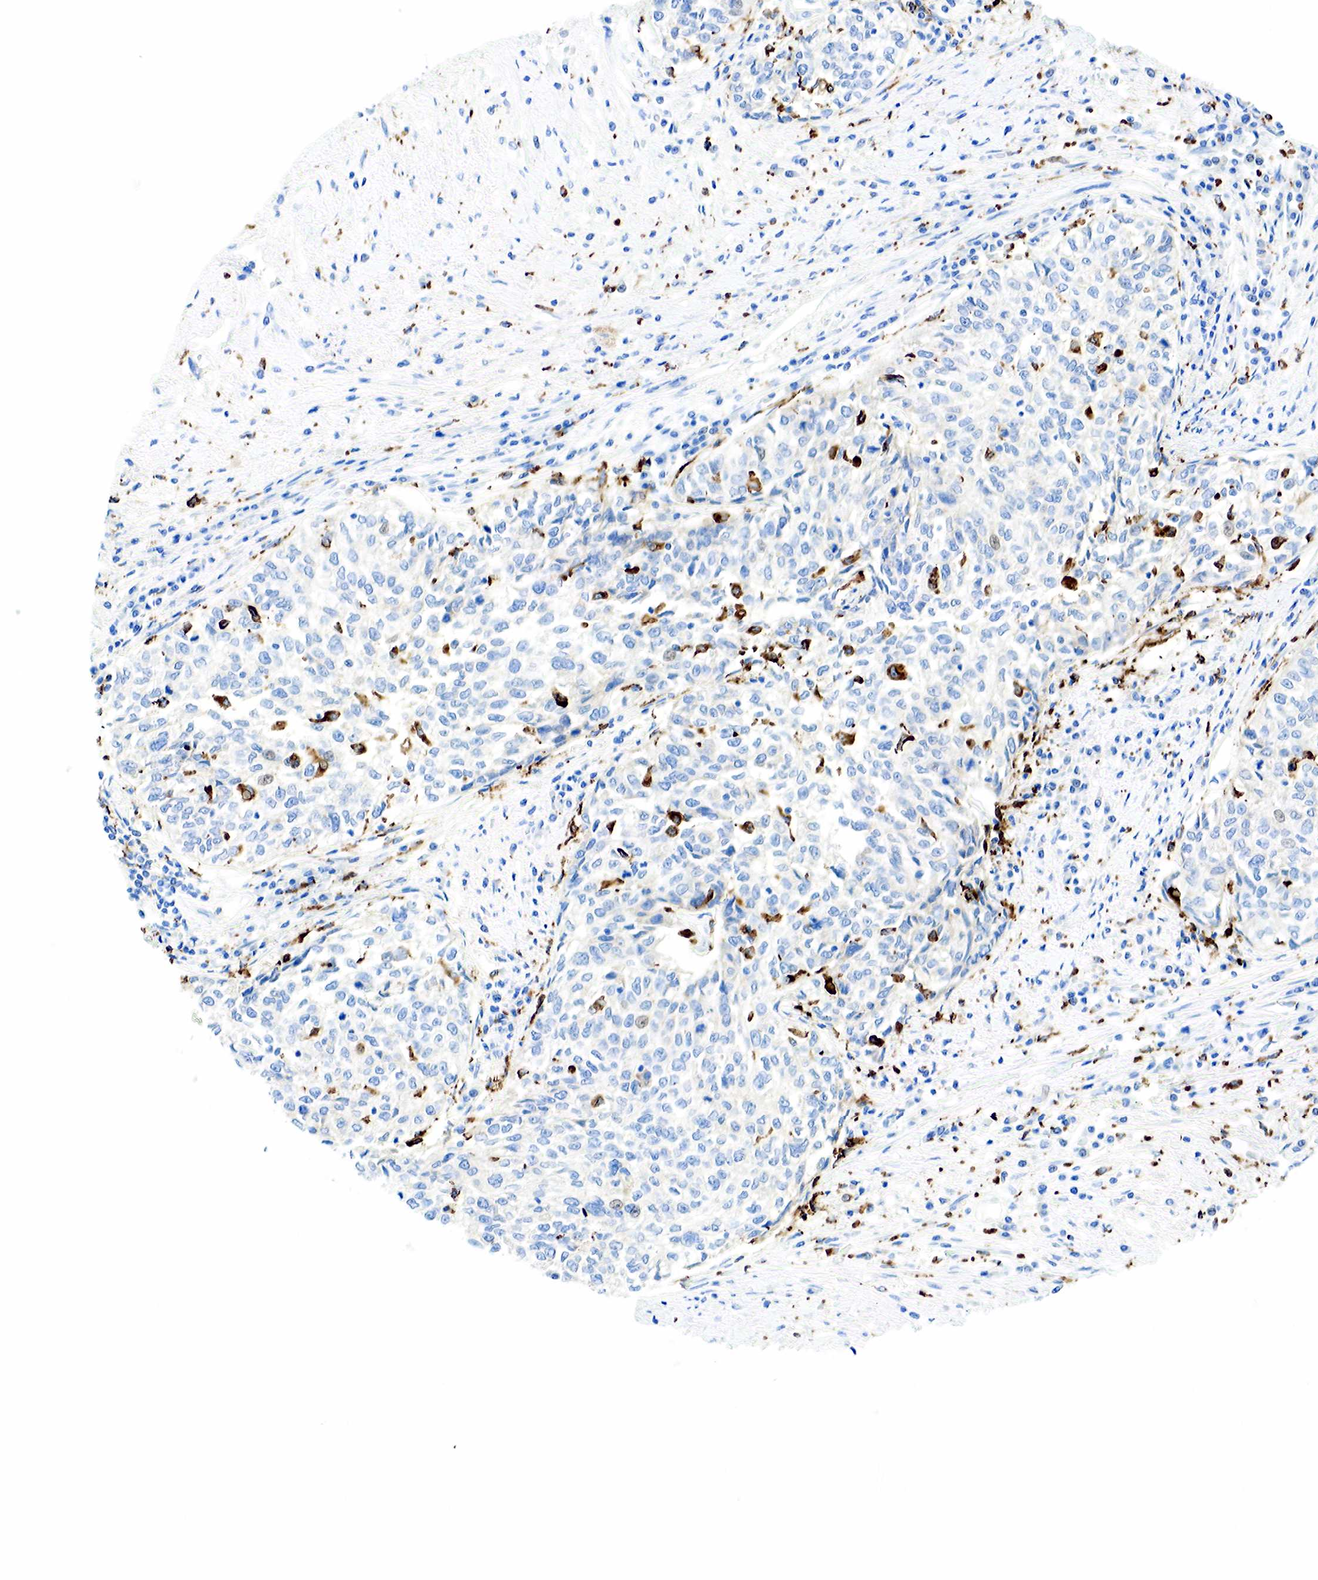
{"staining": {"intensity": "negative", "quantity": "none", "location": "none"}, "tissue": "cervical cancer", "cell_type": "Tumor cells", "image_type": "cancer", "snomed": [{"axis": "morphology", "description": "Squamous cell carcinoma, NOS"}, {"axis": "topography", "description": "Cervix"}], "caption": "Protein analysis of squamous cell carcinoma (cervical) displays no significant expression in tumor cells.", "gene": "CD68", "patient": {"sex": "female", "age": 57}}